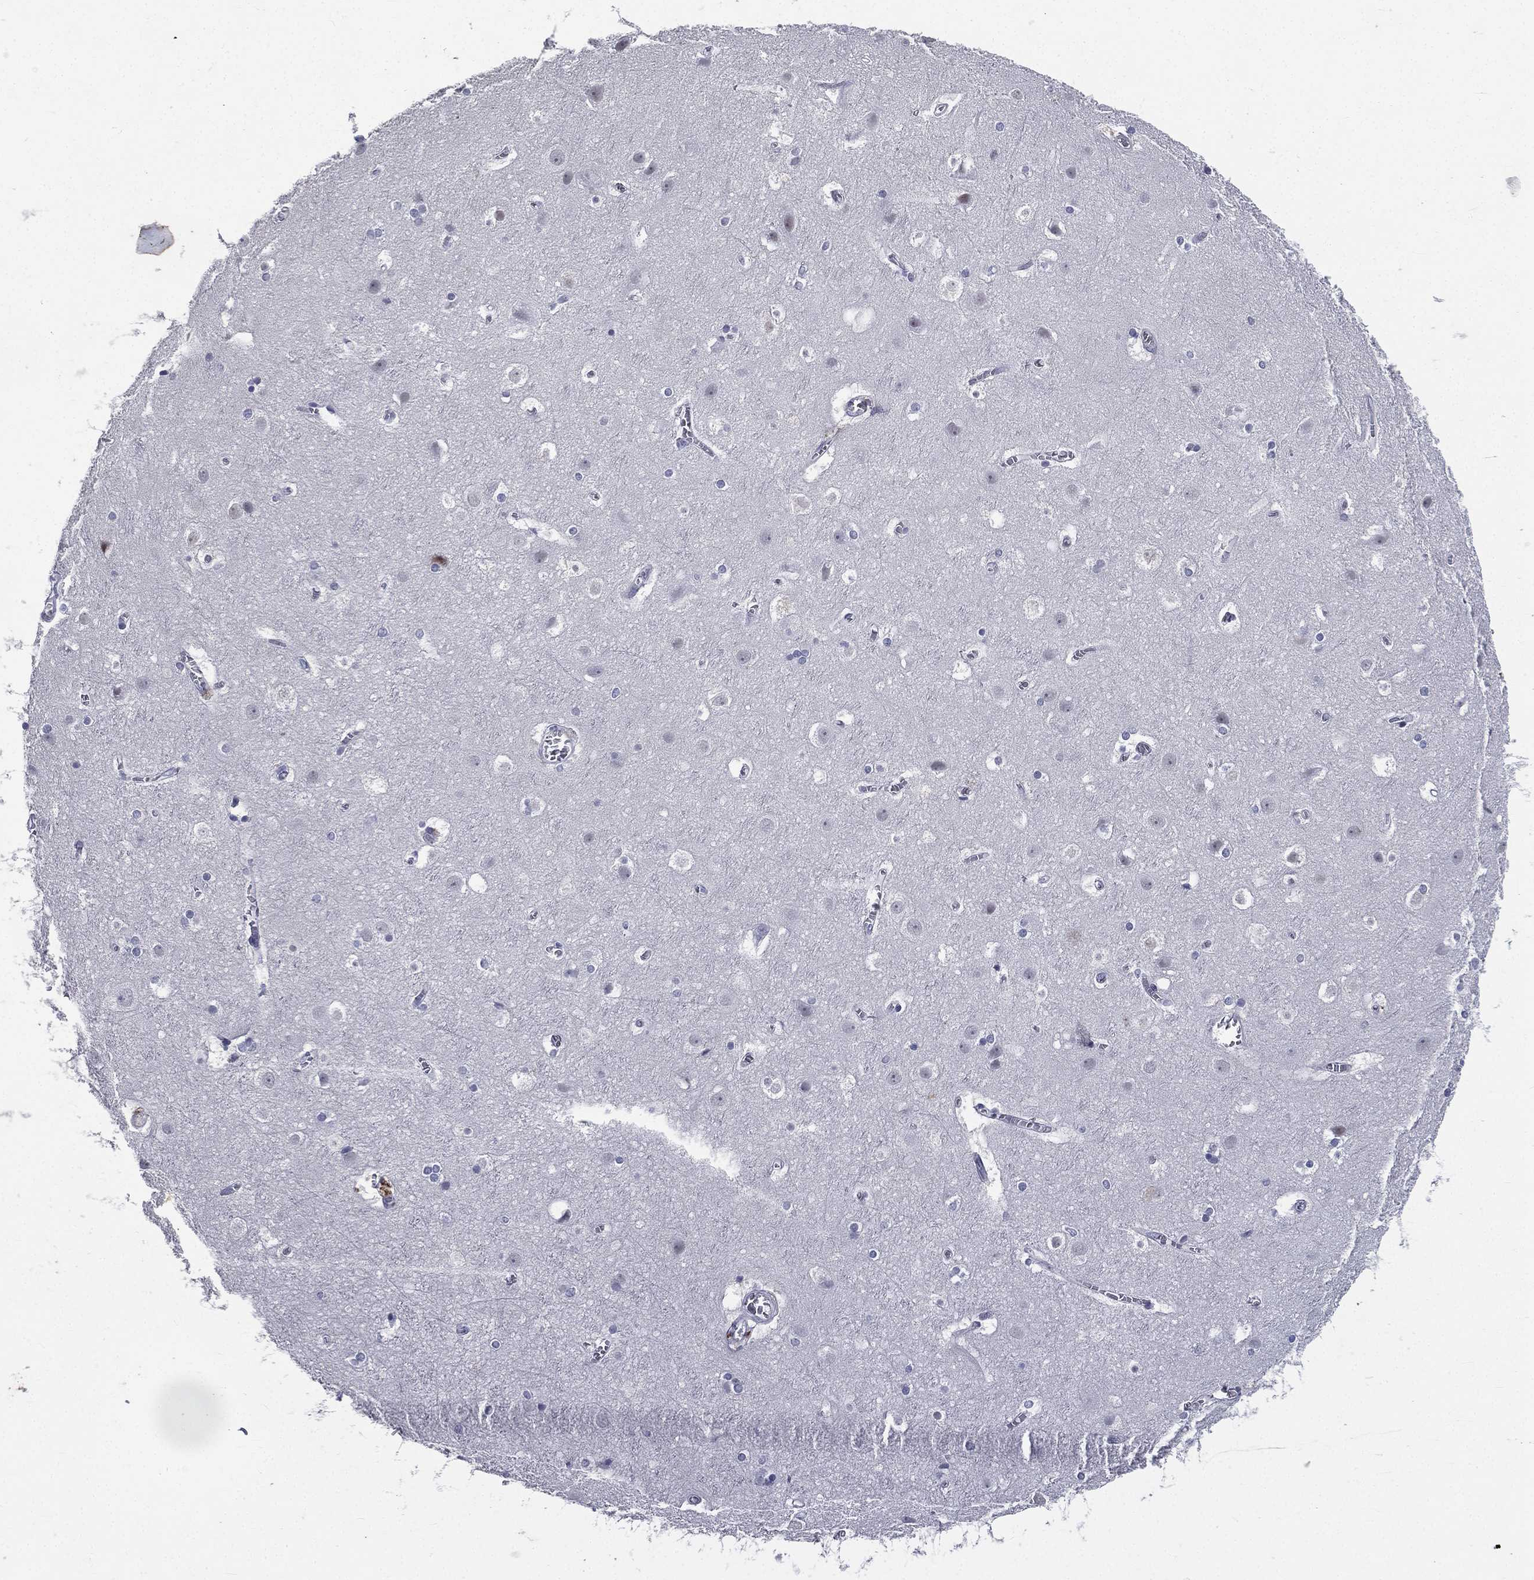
{"staining": {"intensity": "negative", "quantity": "none", "location": "none"}, "tissue": "cerebral cortex", "cell_type": "Endothelial cells", "image_type": "normal", "snomed": [{"axis": "morphology", "description": "Normal tissue, NOS"}, {"axis": "topography", "description": "Cerebral cortex"}], "caption": "This is an immunohistochemistry photomicrograph of normal human cerebral cortex. There is no expression in endothelial cells.", "gene": "IFT27", "patient": {"sex": "male", "age": 59}}